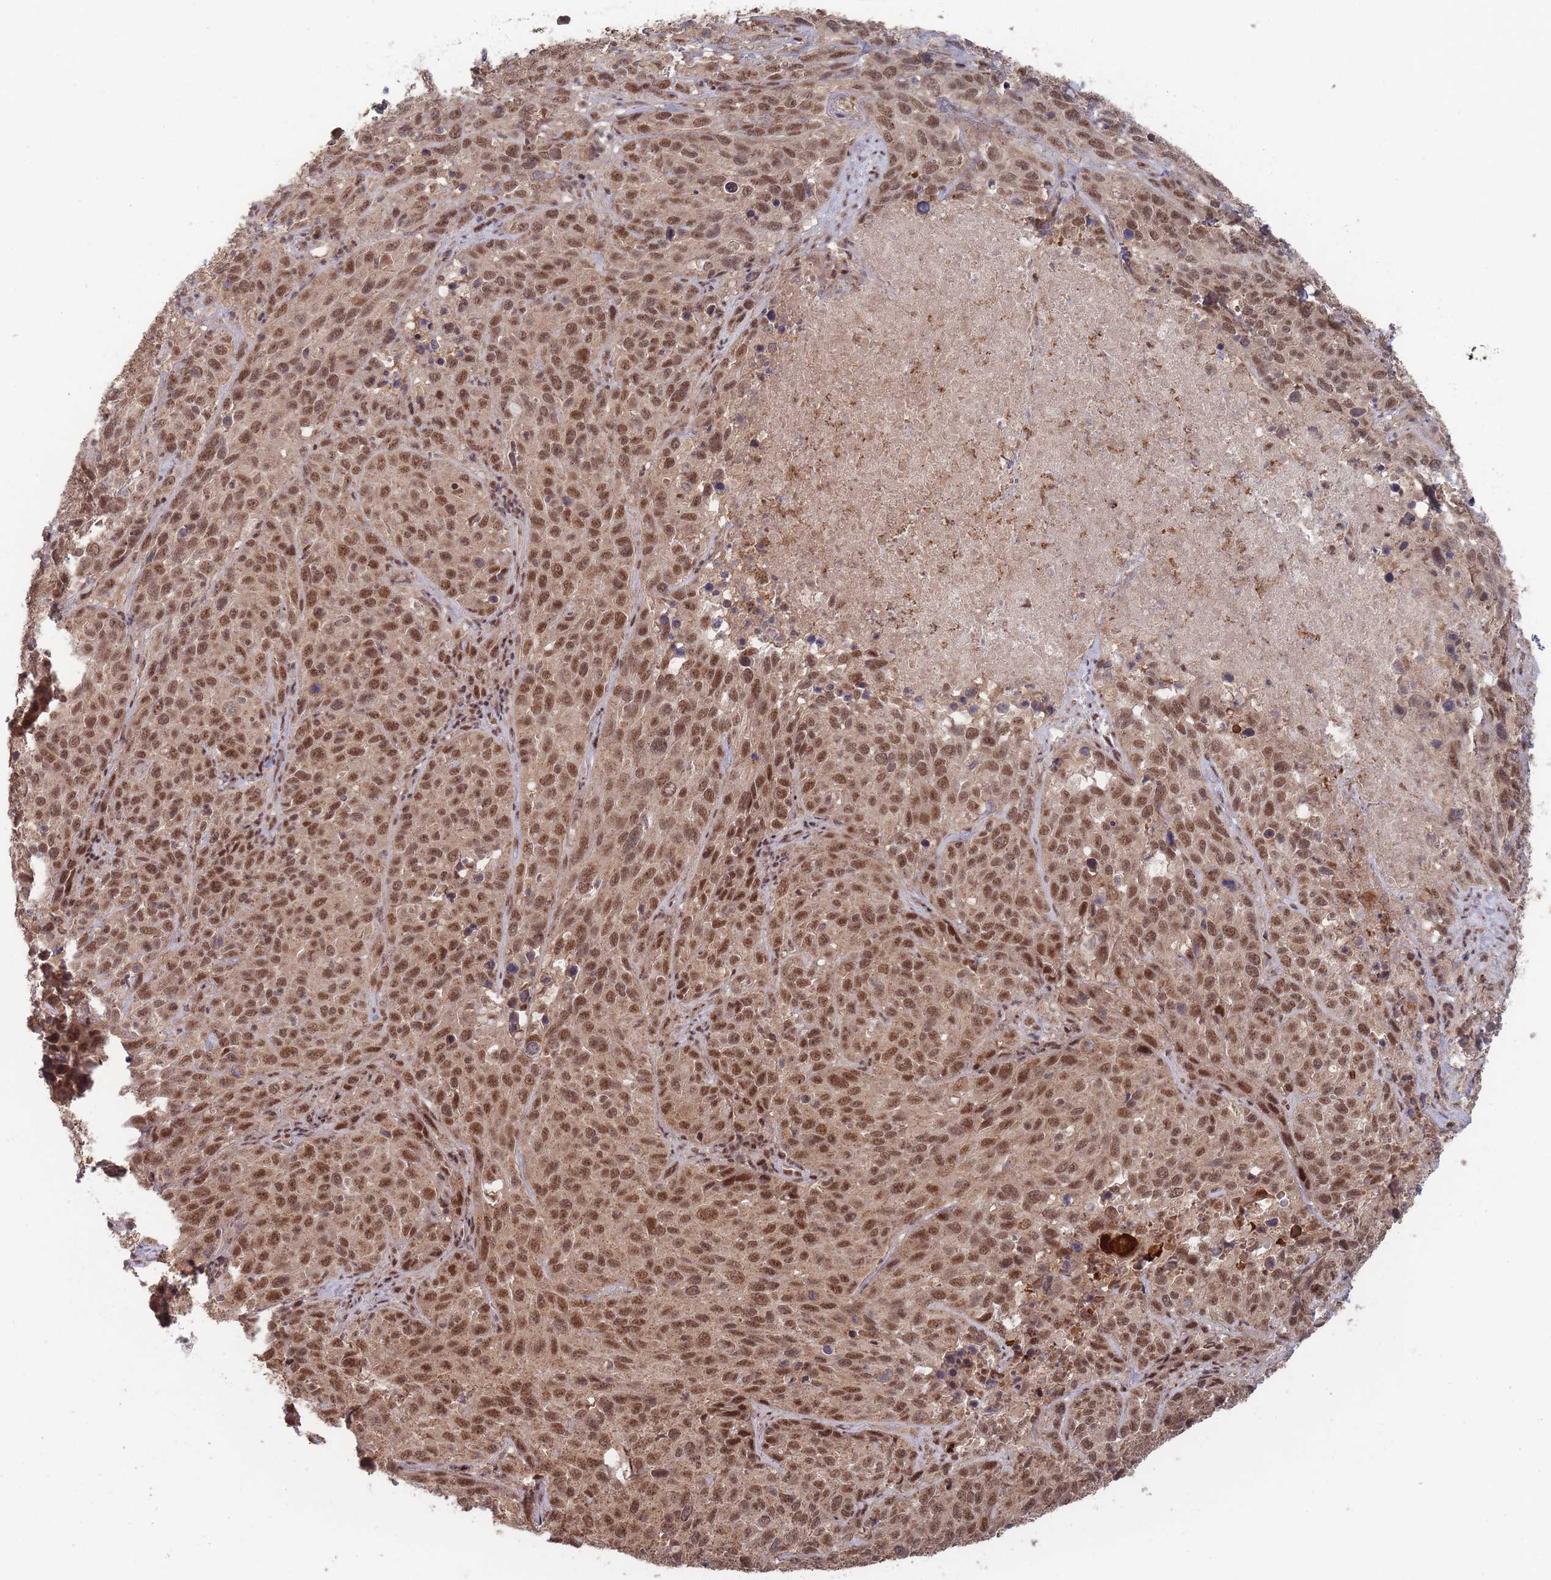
{"staining": {"intensity": "strong", "quantity": ">75%", "location": "nuclear"}, "tissue": "cervical cancer", "cell_type": "Tumor cells", "image_type": "cancer", "snomed": [{"axis": "morphology", "description": "Squamous cell carcinoma, NOS"}, {"axis": "topography", "description": "Cervix"}], "caption": "Cervical squamous cell carcinoma tissue reveals strong nuclear expression in about >75% of tumor cells (IHC, brightfield microscopy, high magnification).", "gene": "SF3B1", "patient": {"sex": "female", "age": 51}}